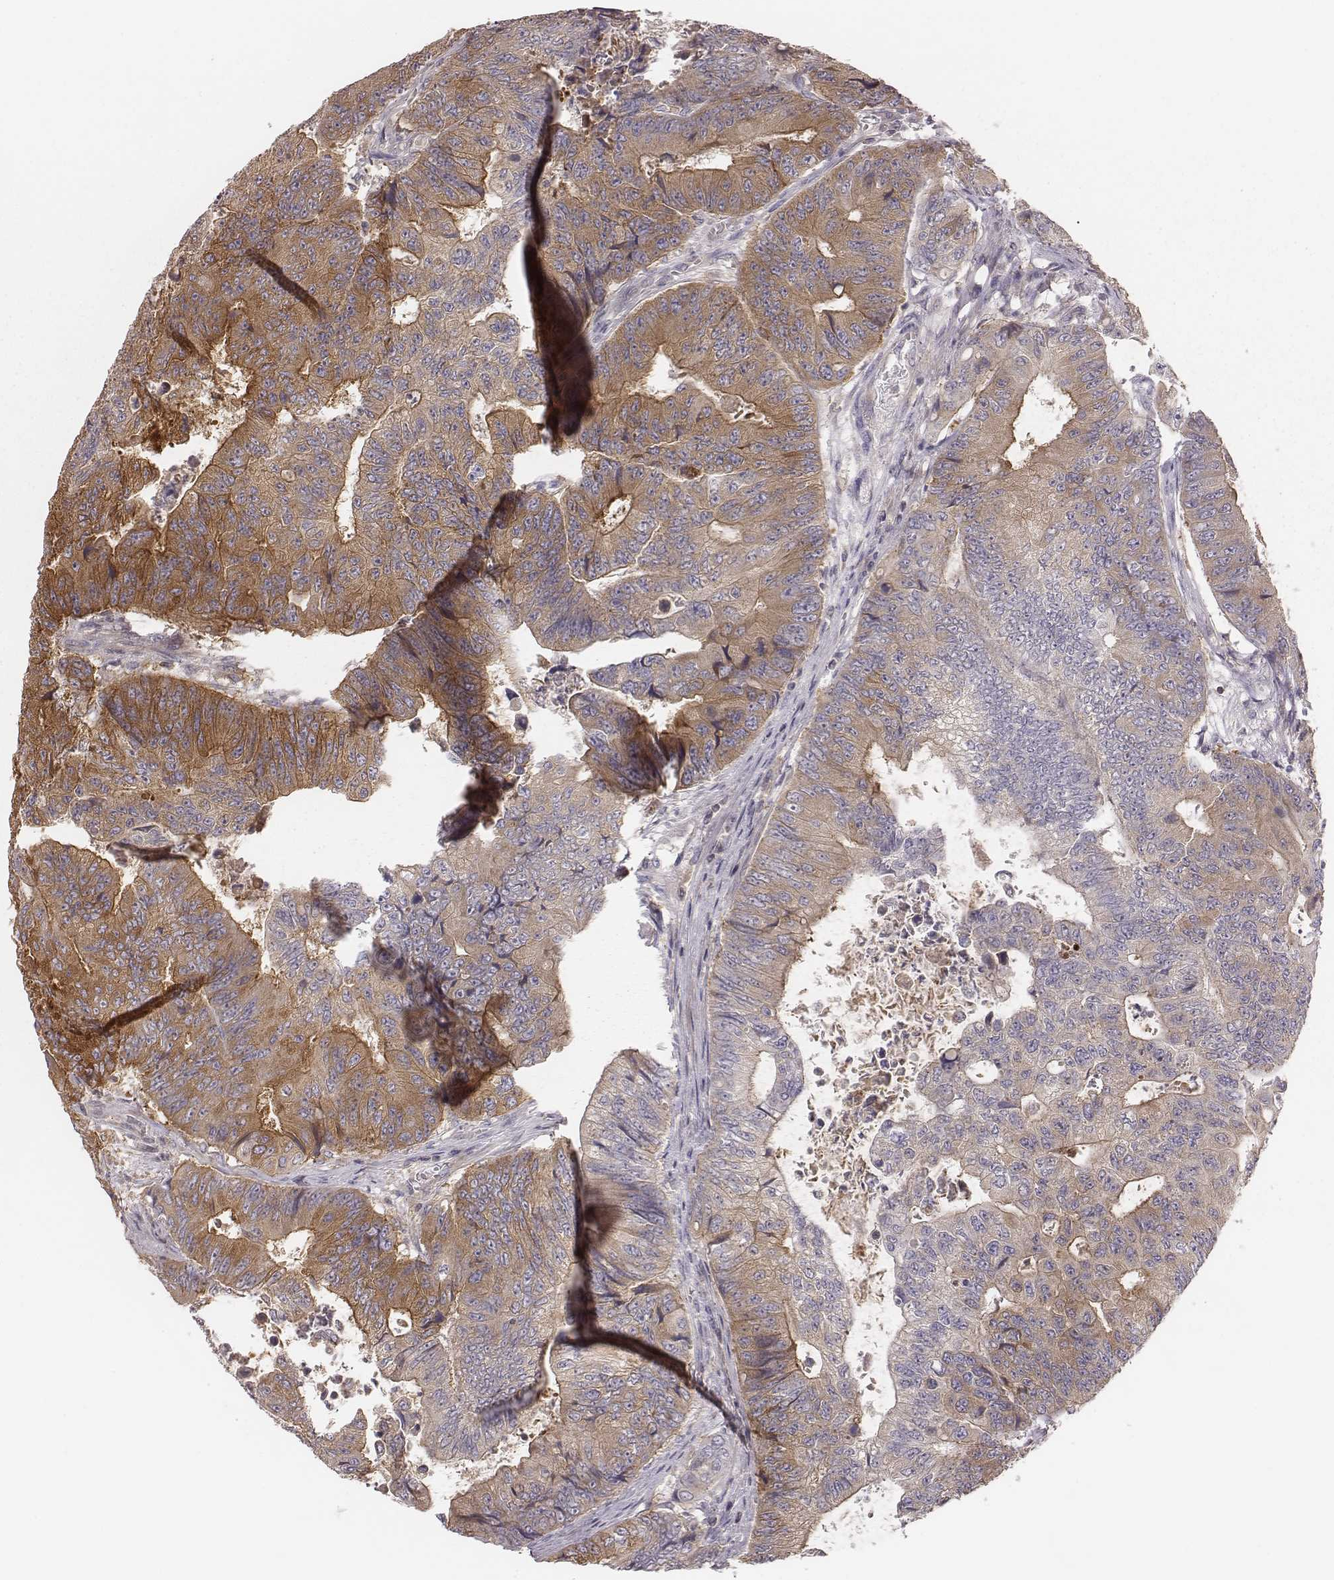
{"staining": {"intensity": "moderate", "quantity": "25%-75%", "location": "cytoplasmic/membranous"}, "tissue": "colorectal cancer", "cell_type": "Tumor cells", "image_type": "cancer", "snomed": [{"axis": "morphology", "description": "Adenocarcinoma, NOS"}, {"axis": "topography", "description": "Colon"}], "caption": "Immunohistochemical staining of human colorectal adenocarcinoma reveals medium levels of moderate cytoplasmic/membranous expression in about 25%-75% of tumor cells. Nuclei are stained in blue.", "gene": "CAD", "patient": {"sex": "female", "age": 48}}